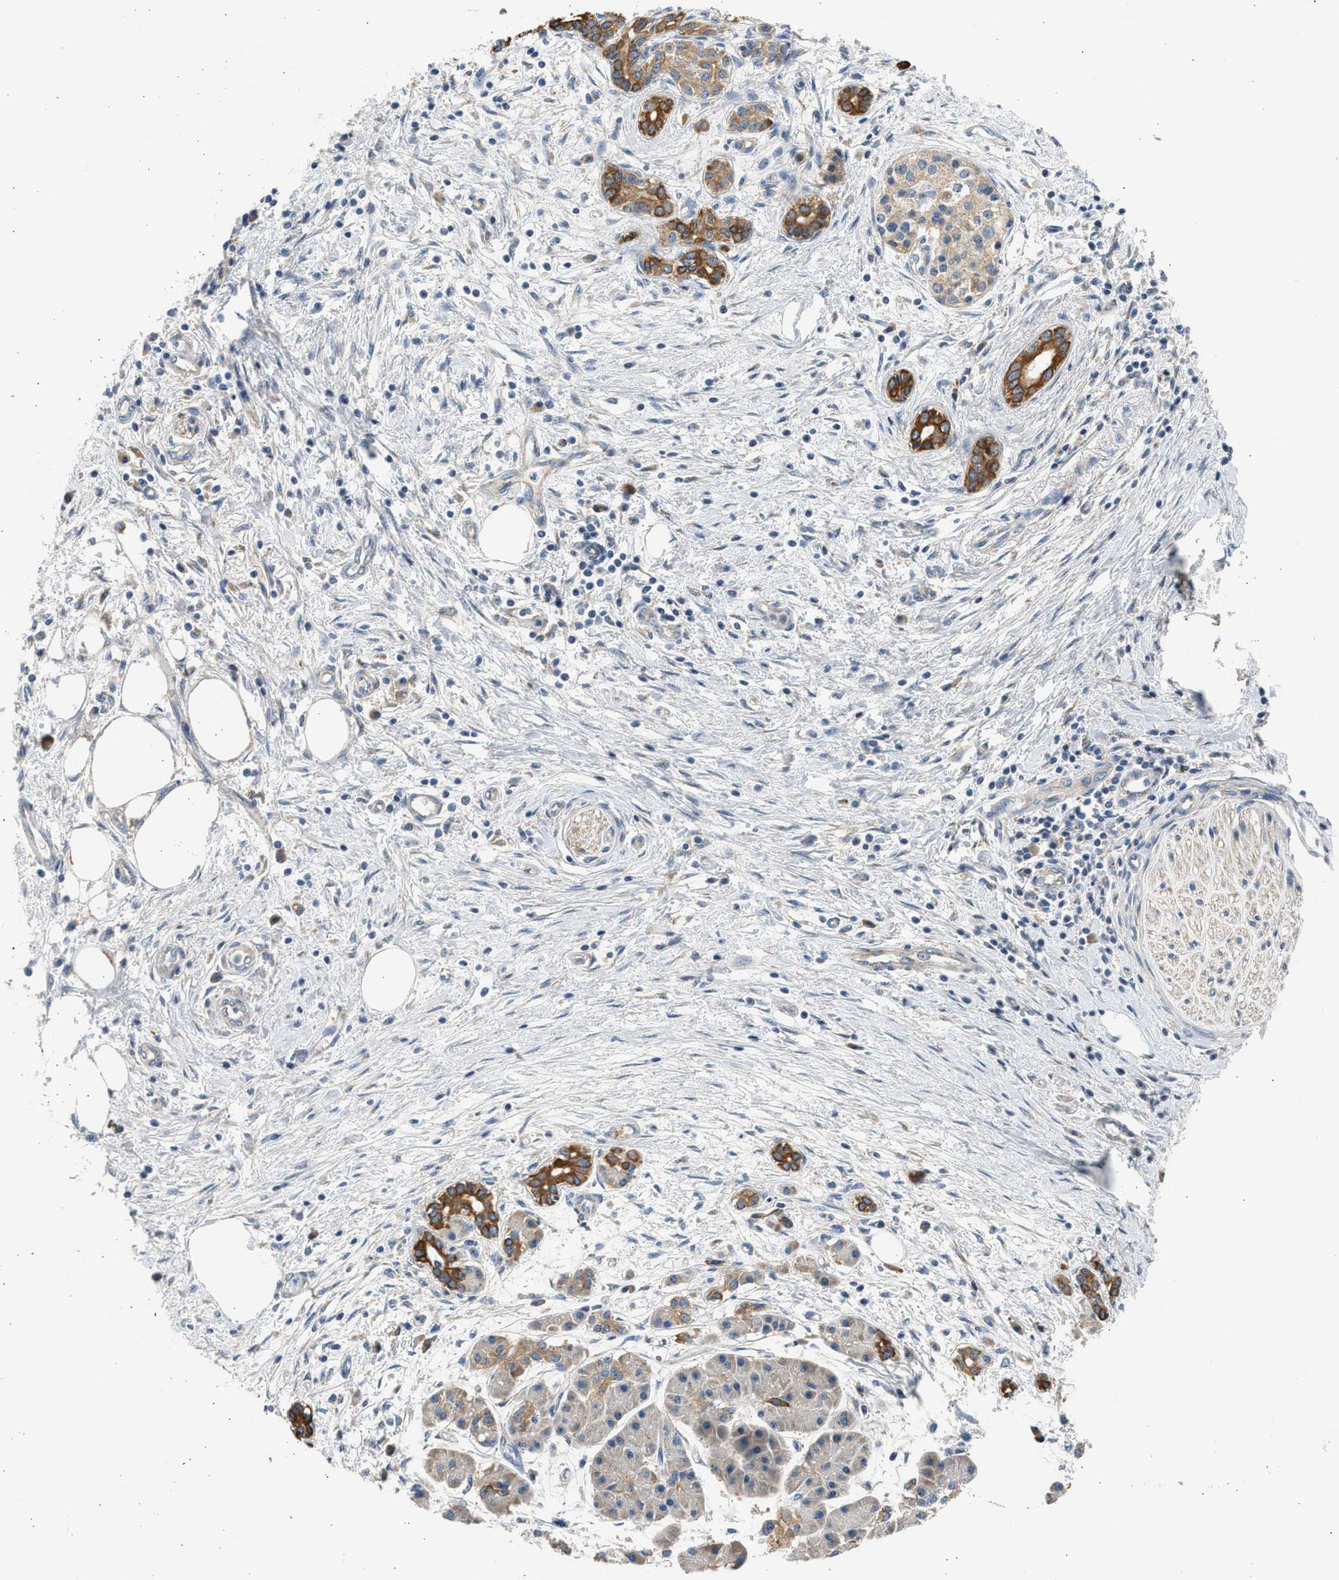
{"staining": {"intensity": "strong", "quantity": ">75%", "location": "cytoplasmic/membranous"}, "tissue": "pancreatic cancer", "cell_type": "Tumor cells", "image_type": "cancer", "snomed": [{"axis": "morphology", "description": "Adenocarcinoma, NOS"}, {"axis": "topography", "description": "Pancreas"}], "caption": "Pancreatic adenocarcinoma was stained to show a protein in brown. There is high levels of strong cytoplasmic/membranous staining in about >75% of tumor cells. (DAB (3,3'-diaminobenzidine) IHC, brown staining for protein, blue staining for nuclei).", "gene": "PLD2", "patient": {"sex": "female", "age": 70}}